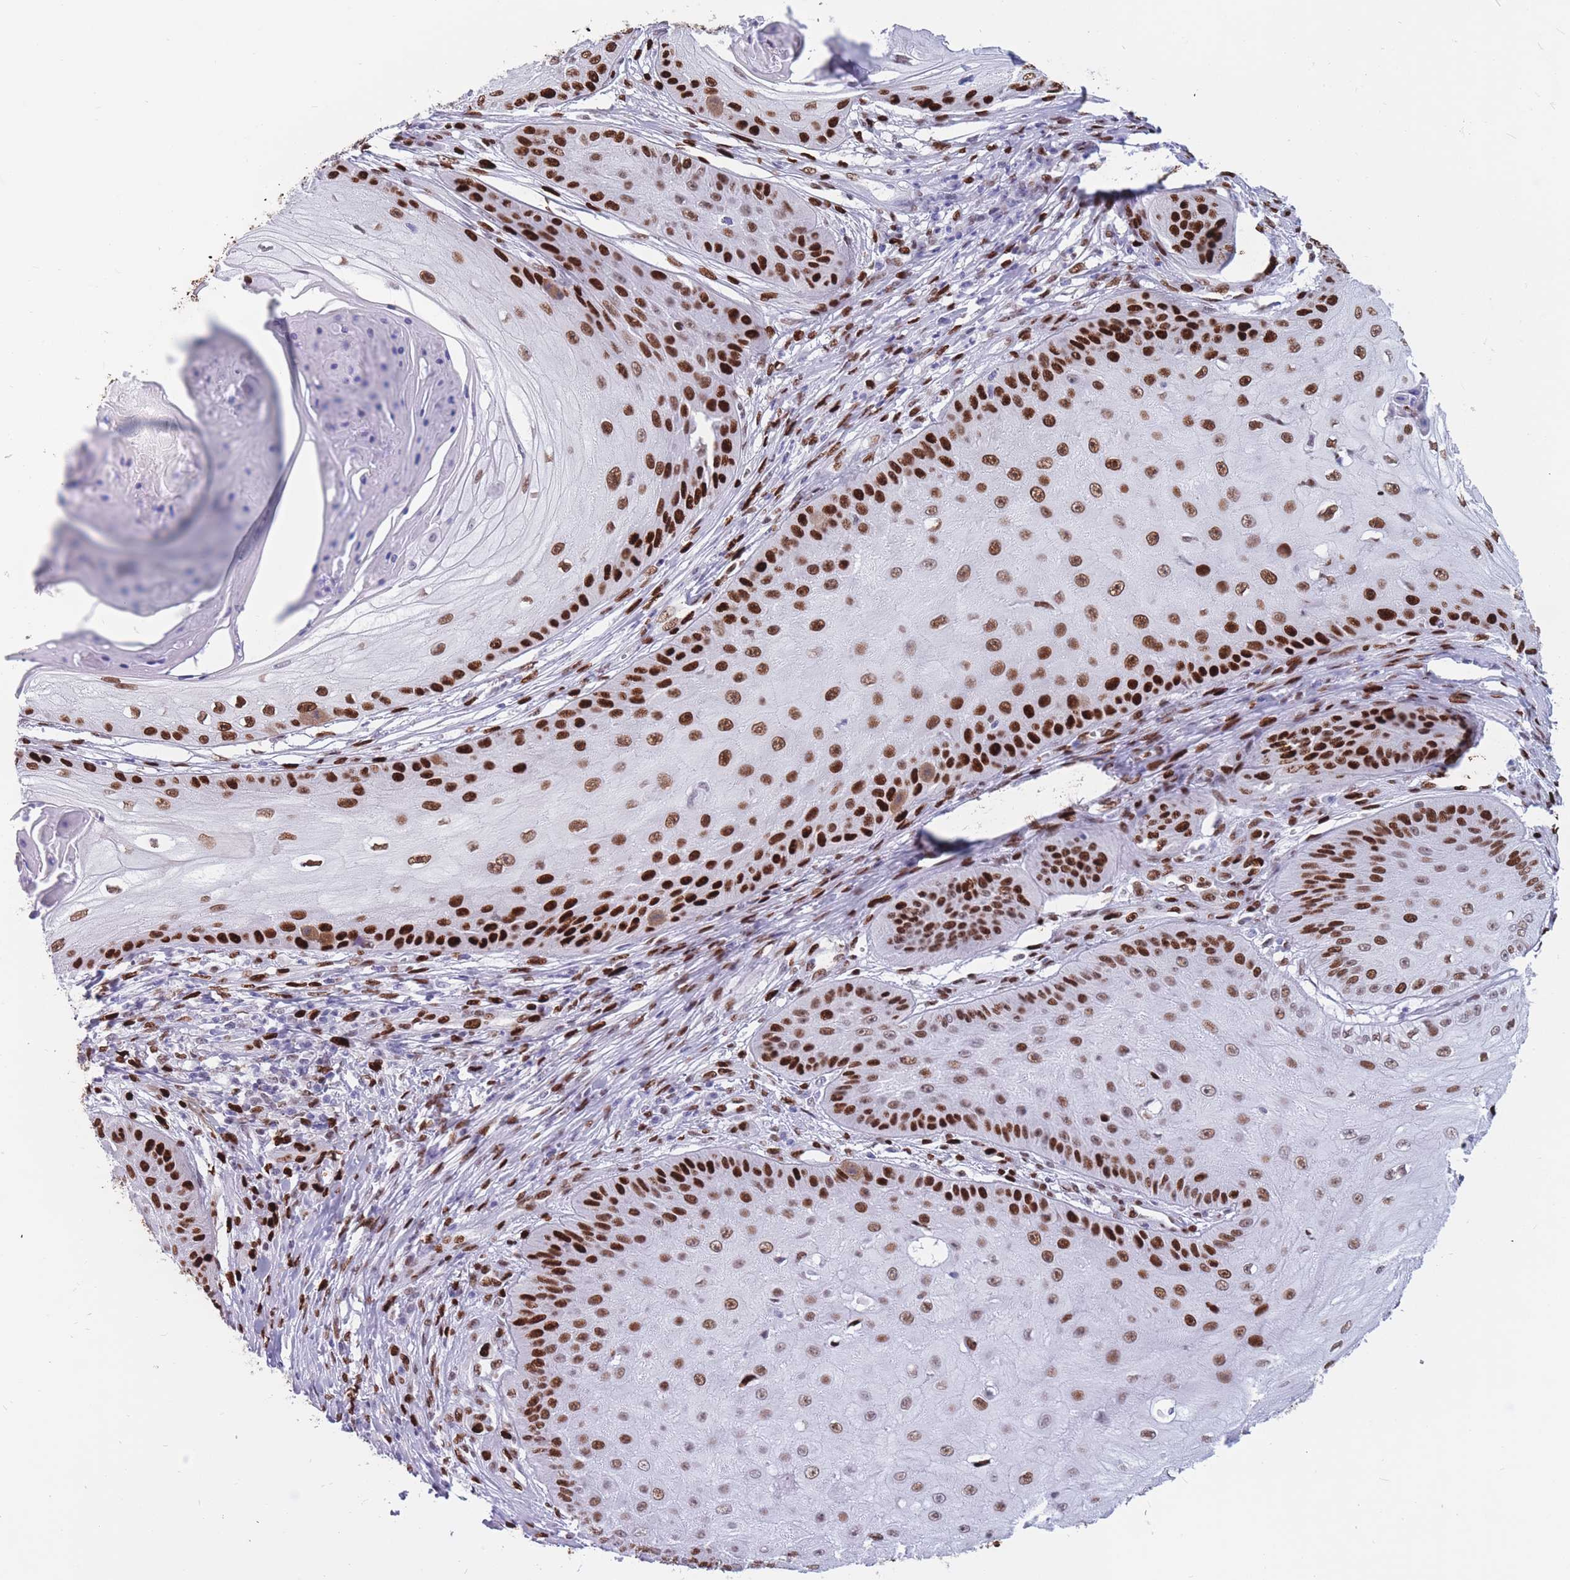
{"staining": {"intensity": "strong", "quantity": "25%-75%", "location": "nuclear"}, "tissue": "skin cancer", "cell_type": "Tumor cells", "image_type": "cancer", "snomed": [{"axis": "morphology", "description": "Squamous cell carcinoma, NOS"}, {"axis": "topography", "description": "Skin"}], "caption": "Squamous cell carcinoma (skin) tissue exhibits strong nuclear staining in approximately 25%-75% of tumor cells, visualized by immunohistochemistry. Nuclei are stained in blue.", "gene": "NASP", "patient": {"sex": "male", "age": 70}}